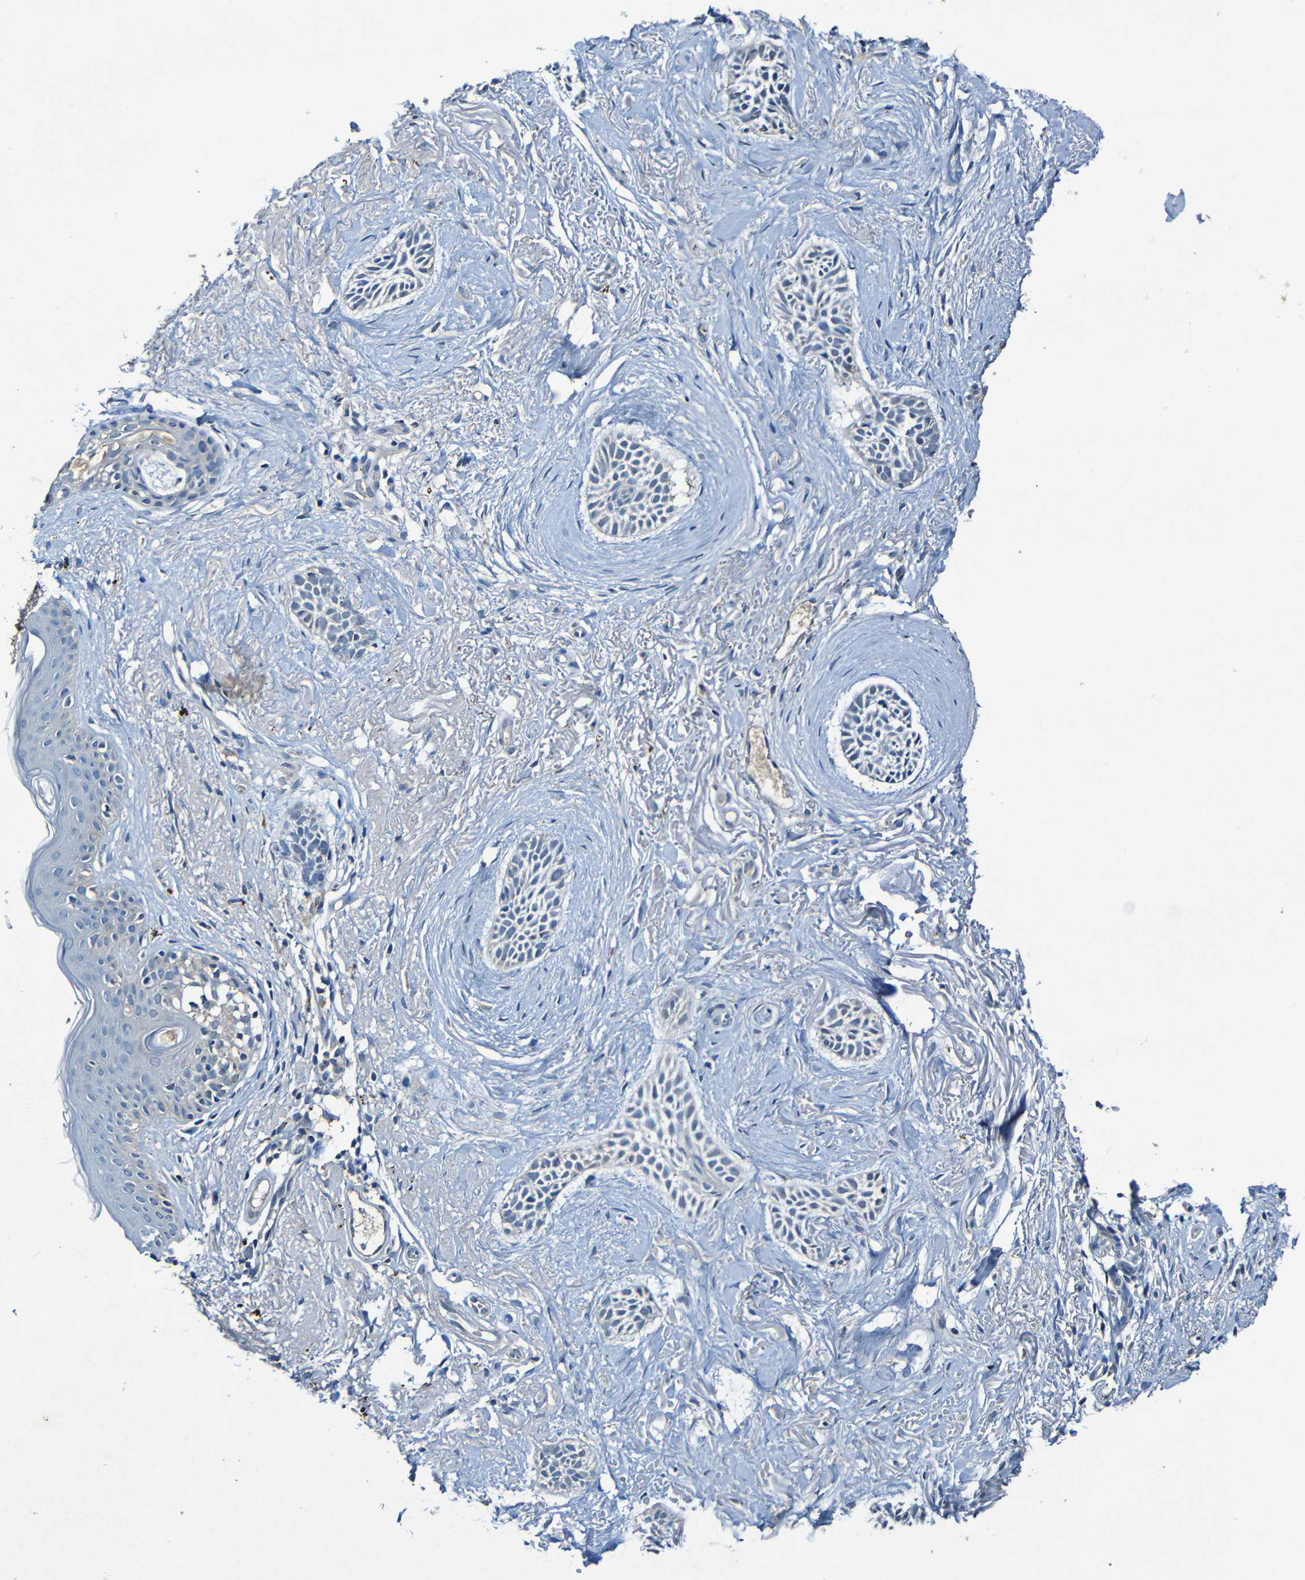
{"staining": {"intensity": "negative", "quantity": "none", "location": "none"}, "tissue": "skin cancer", "cell_type": "Tumor cells", "image_type": "cancer", "snomed": [{"axis": "morphology", "description": "Normal tissue, NOS"}, {"axis": "morphology", "description": "Basal cell carcinoma"}, {"axis": "topography", "description": "Skin"}], "caption": "A high-resolution micrograph shows immunohistochemistry (IHC) staining of skin cancer, which demonstrates no significant expression in tumor cells. (Stains: DAB (3,3'-diaminobenzidine) immunohistochemistry with hematoxylin counter stain, Microscopy: brightfield microscopy at high magnification).", "gene": "LRRC70", "patient": {"sex": "female", "age": 84}}